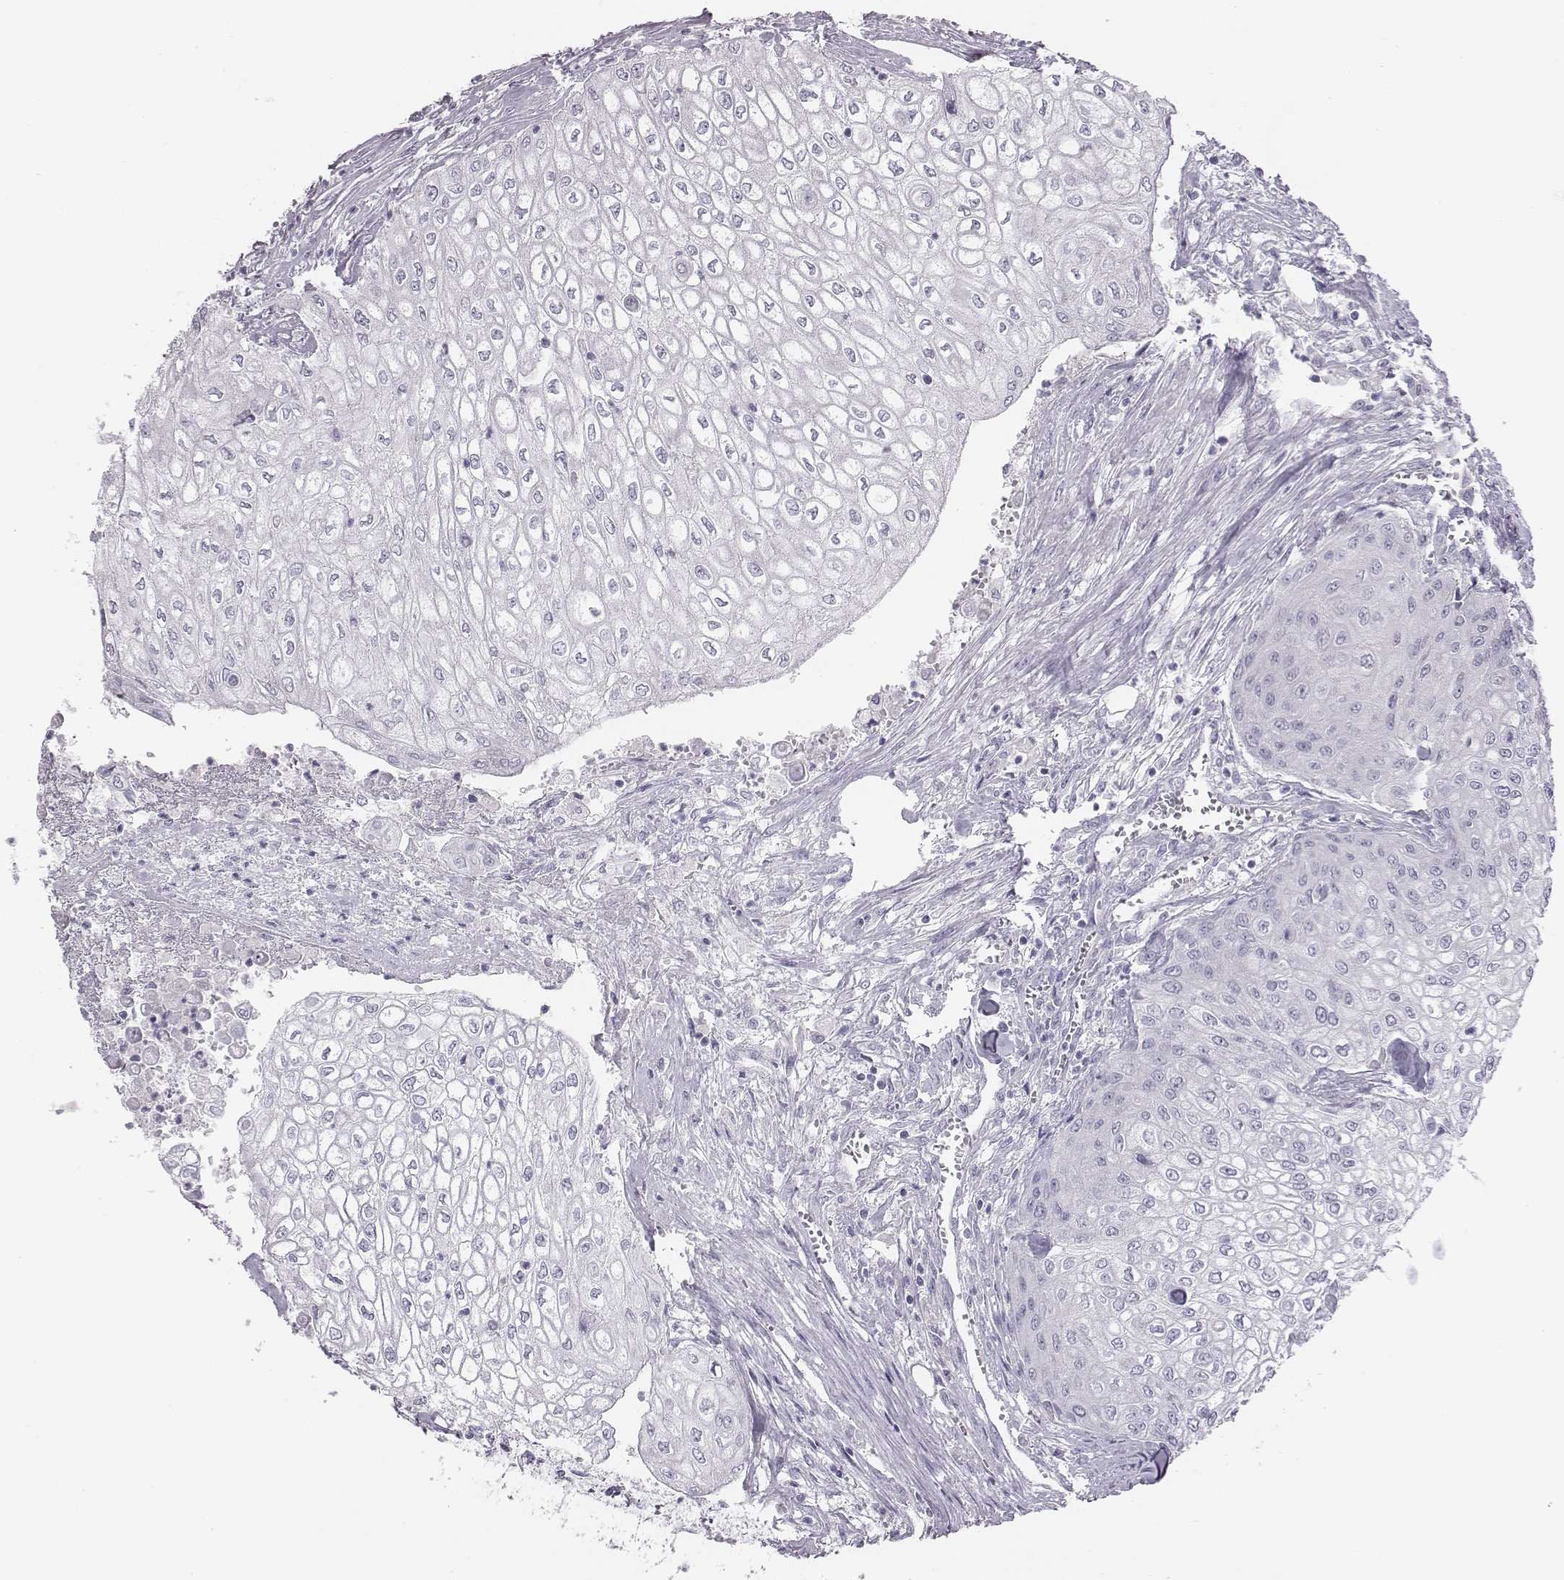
{"staining": {"intensity": "negative", "quantity": "none", "location": "none"}, "tissue": "urothelial cancer", "cell_type": "Tumor cells", "image_type": "cancer", "snomed": [{"axis": "morphology", "description": "Urothelial carcinoma, High grade"}, {"axis": "topography", "description": "Urinary bladder"}], "caption": "An image of human urothelial cancer is negative for staining in tumor cells.", "gene": "CACNG4", "patient": {"sex": "male", "age": 62}}